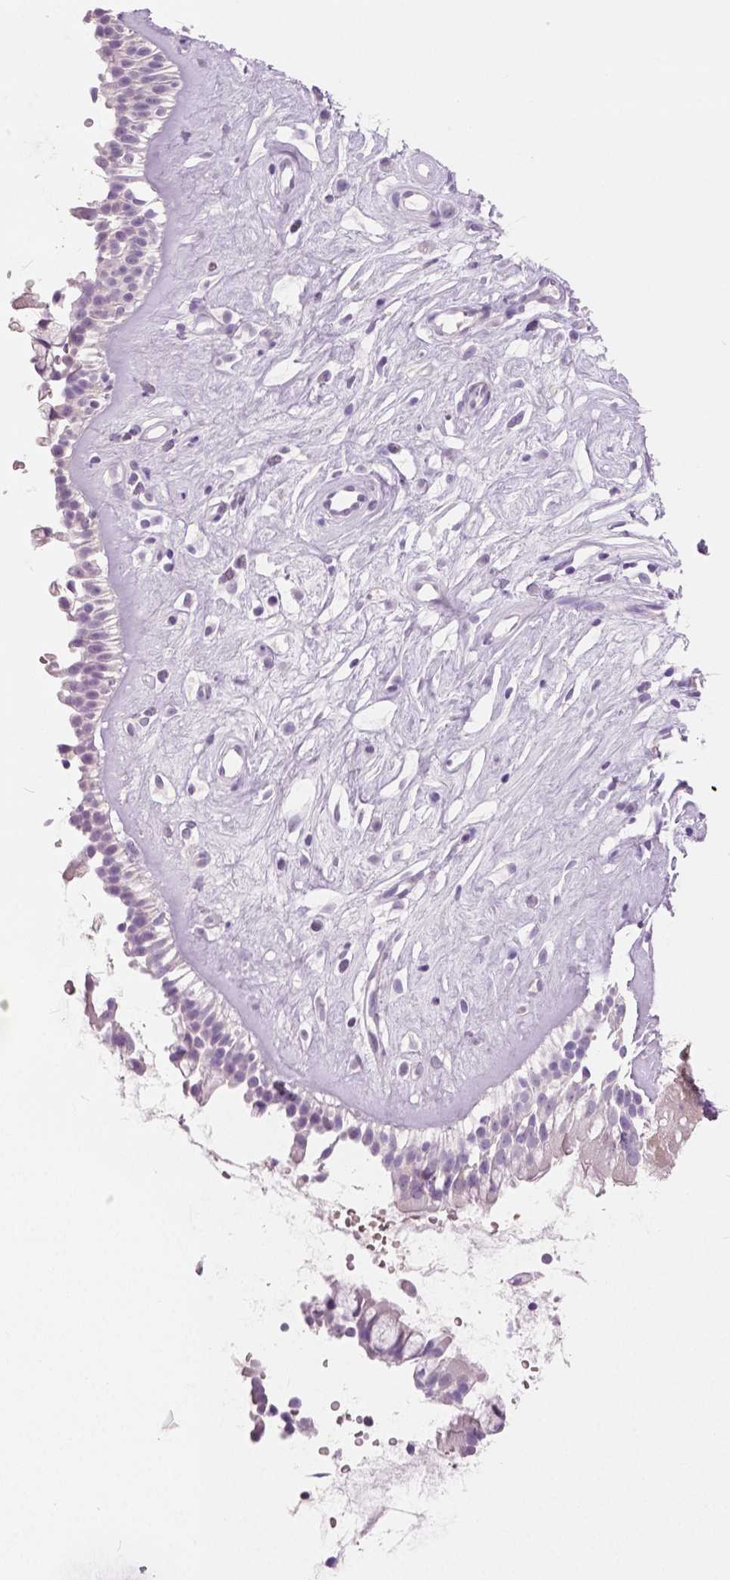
{"staining": {"intensity": "negative", "quantity": "none", "location": "none"}, "tissue": "nasopharynx", "cell_type": "Respiratory epithelial cells", "image_type": "normal", "snomed": [{"axis": "morphology", "description": "Normal tissue, NOS"}, {"axis": "topography", "description": "Nasopharynx"}], "caption": "Immunohistochemistry micrograph of normal human nasopharynx stained for a protein (brown), which shows no staining in respiratory epithelial cells.", "gene": "GALM", "patient": {"sex": "male", "age": 32}}